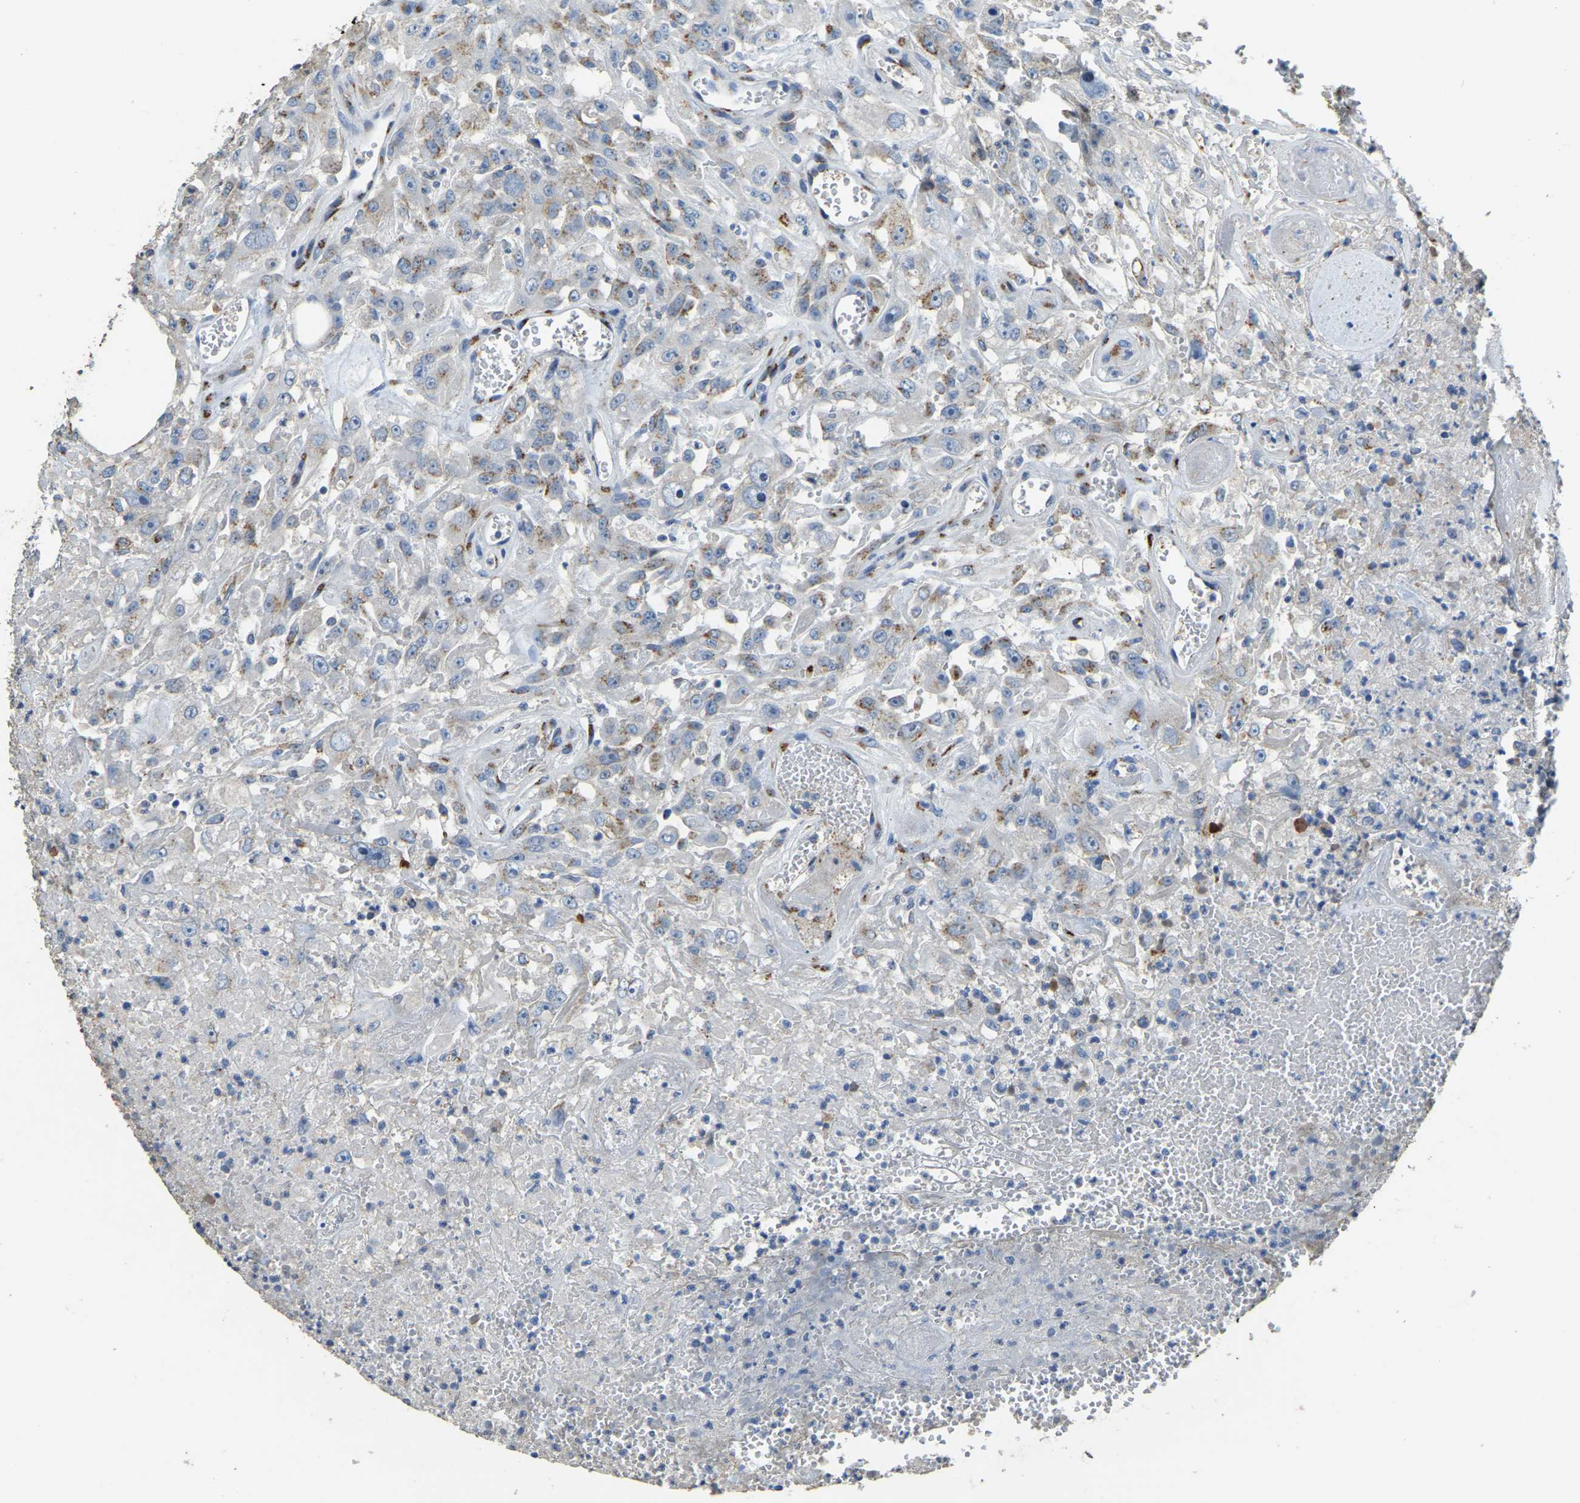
{"staining": {"intensity": "moderate", "quantity": "25%-75%", "location": "cytoplasmic/membranous"}, "tissue": "urothelial cancer", "cell_type": "Tumor cells", "image_type": "cancer", "snomed": [{"axis": "morphology", "description": "Urothelial carcinoma, High grade"}, {"axis": "topography", "description": "Urinary bladder"}], "caption": "Immunohistochemical staining of human high-grade urothelial carcinoma demonstrates medium levels of moderate cytoplasmic/membranous expression in approximately 25%-75% of tumor cells.", "gene": "FAM174A", "patient": {"sex": "male", "age": 46}}